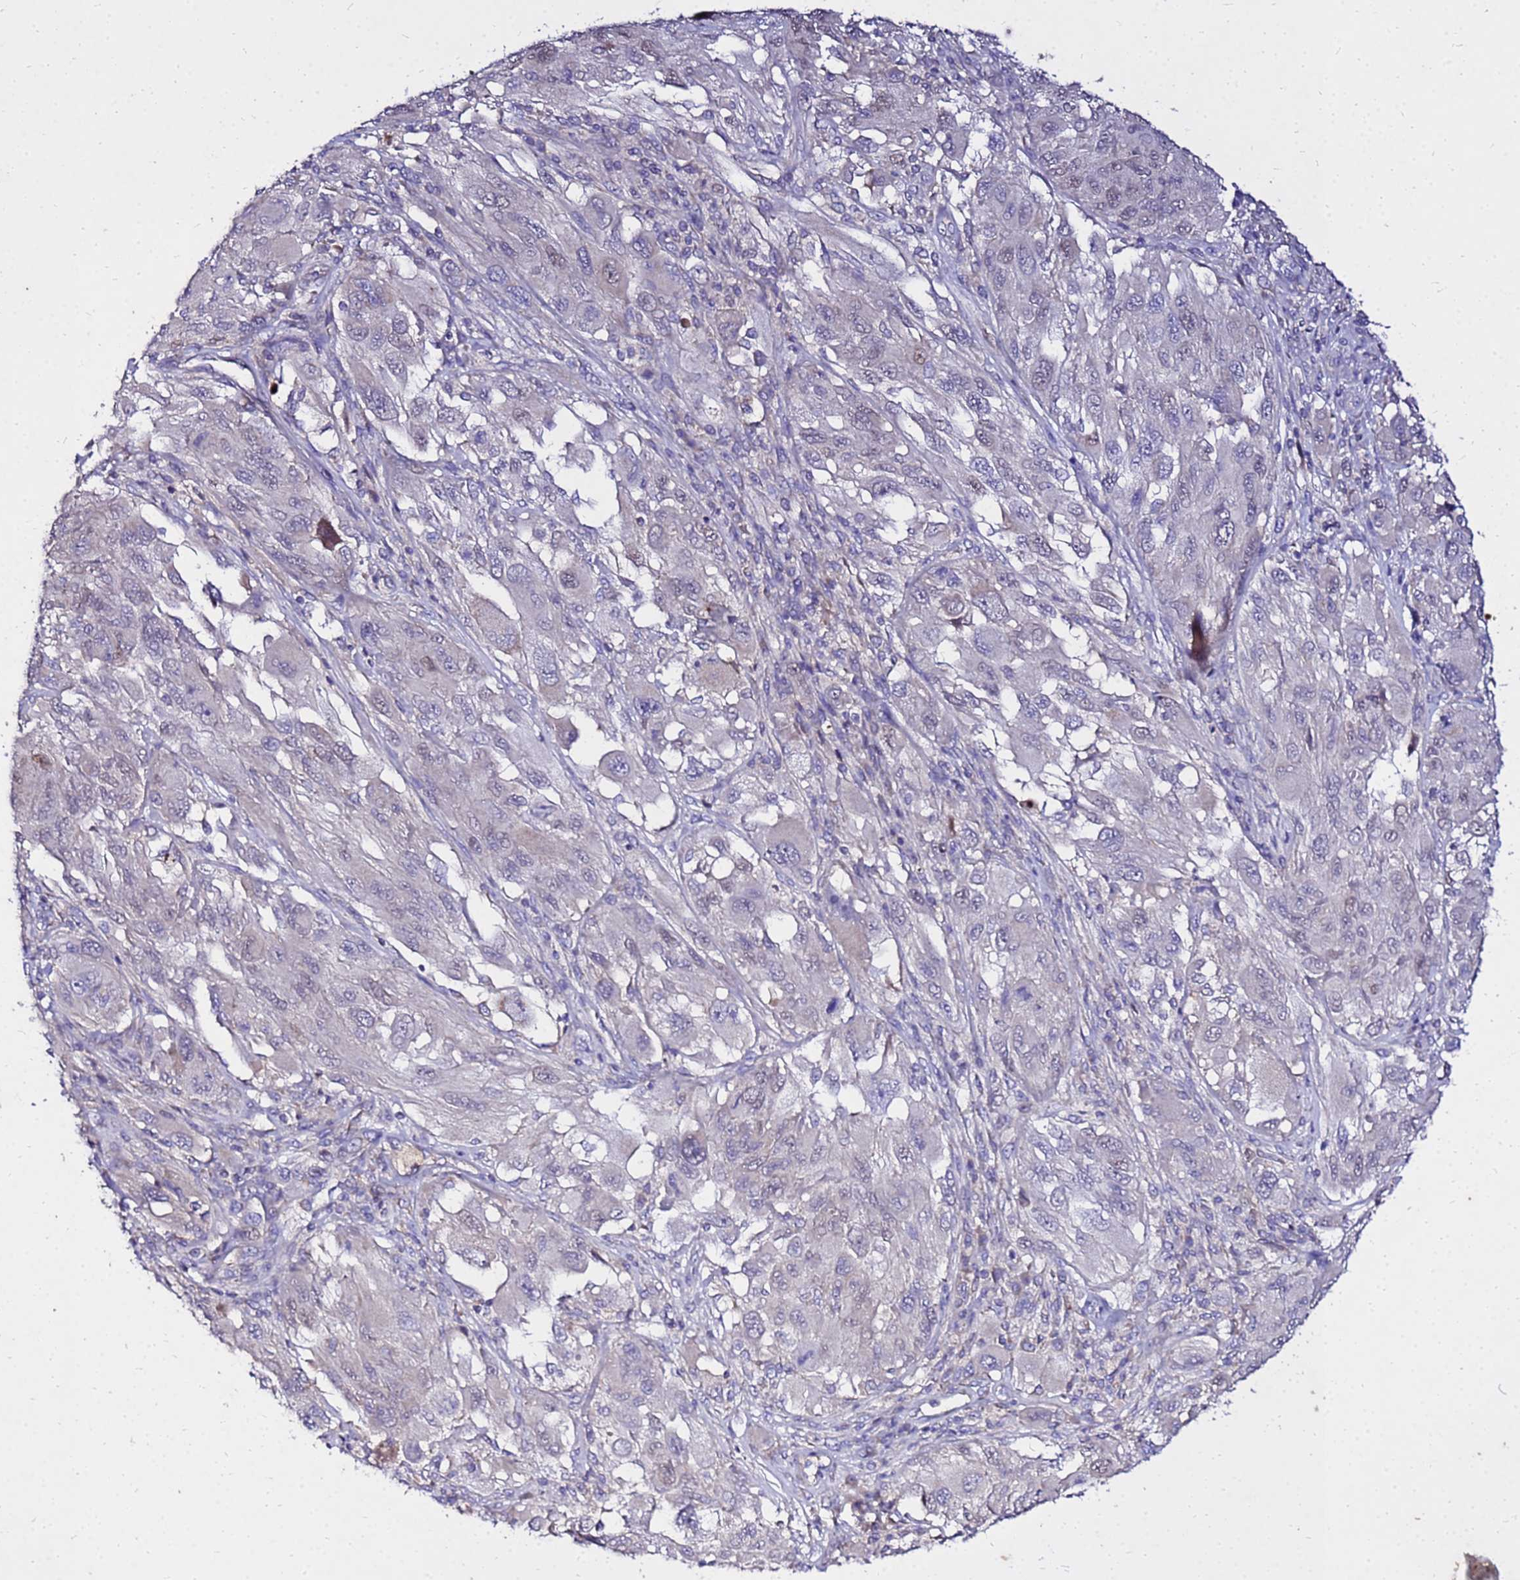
{"staining": {"intensity": "weak", "quantity": "<25%", "location": "nuclear"}, "tissue": "melanoma", "cell_type": "Tumor cells", "image_type": "cancer", "snomed": [{"axis": "morphology", "description": "Malignant melanoma, NOS"}, {"axis": "topography", "description": "Skin"}], "caption": "This micrograph is of melanoma stained with IHC to label a protein in brown with the nuclei are counter-stained blue. There is no expression in tumor cells. (Stains: DAB (3,3'-diaminobenzidine) immunohistochemistry with hematoxylin counter stain, Microscopy: brightfield microscopy at high magnification).", "gene": "COX14", "patient": {"sex": "female", "age": 91}}